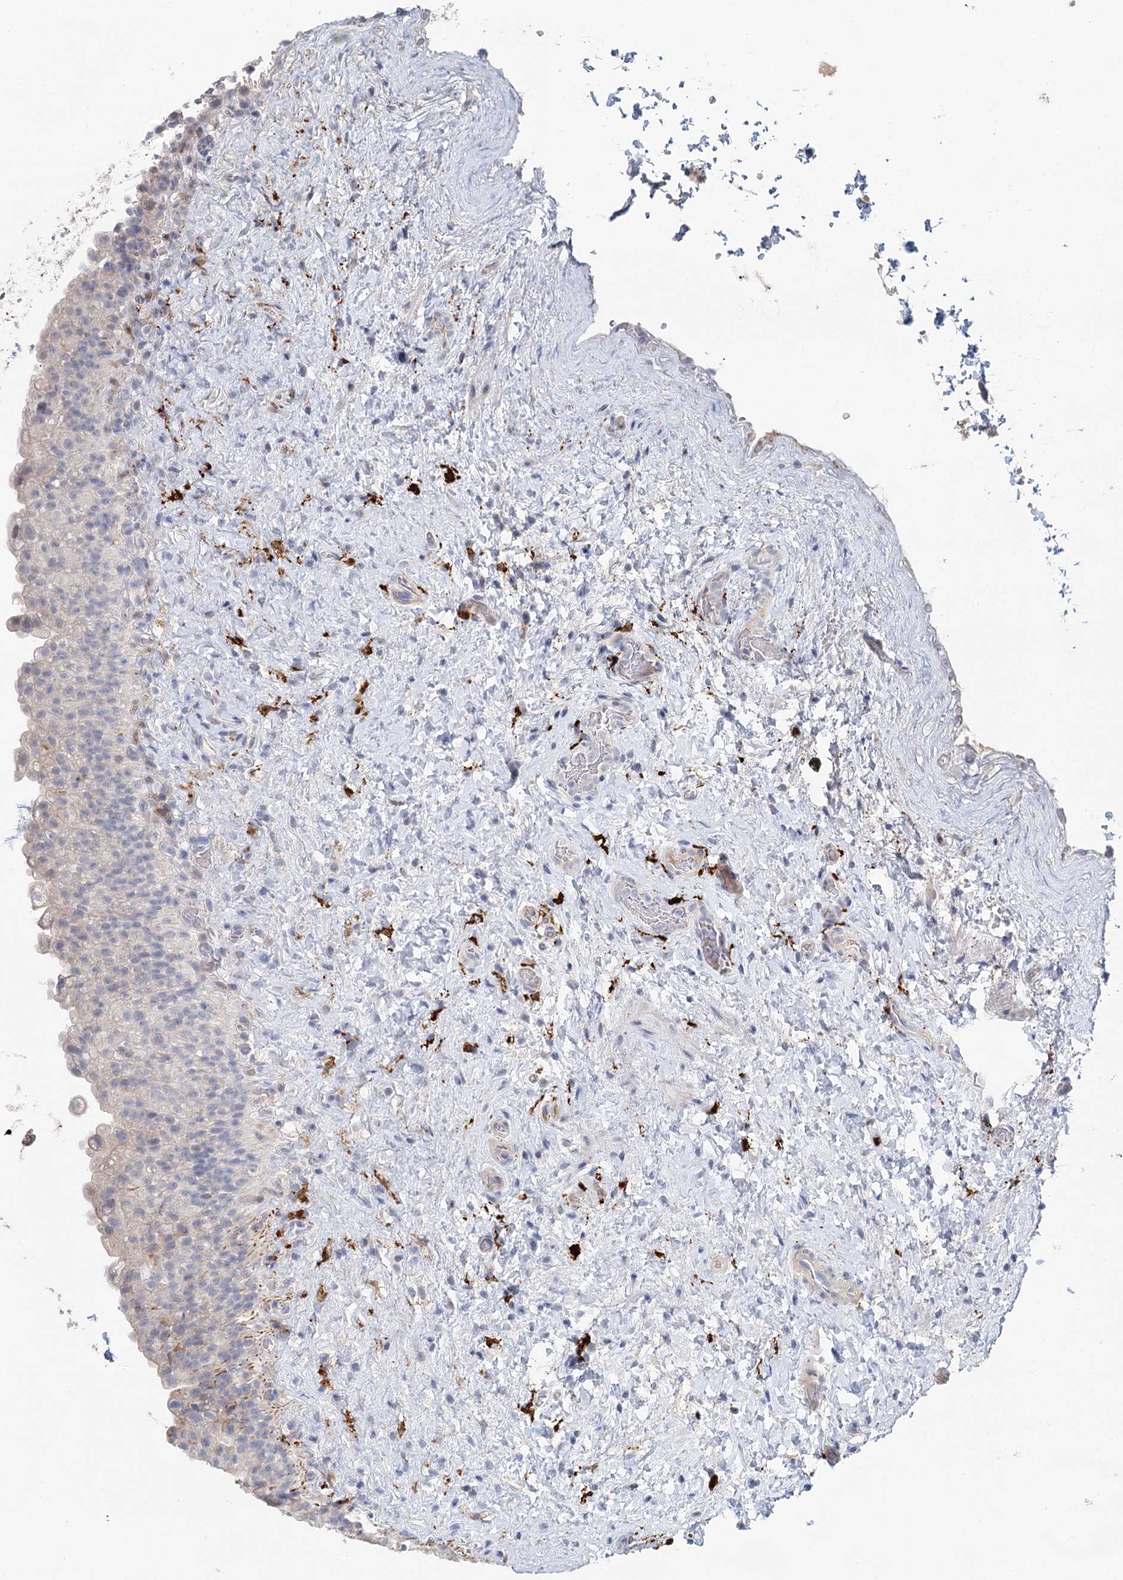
{"staining": {"intensity": "weak", "quantity": "<25%", "location": "cytoplasmic/membranous"}, "tissue": "urinary bladder", "cell_type": "Urothelial cells", "image_type": "normal", "snomed": [{"axis": "morphology", "description": "Normal tissue, NOS"}, {"axis": "topography", "description": "Urinary bladder"}], "caption": "Photomicrograph shows no protein positivity in urothelial cells of normal urinary bladder.", "gene": "SLC19A3", "patient": {"sex": "female", "age": 27}}